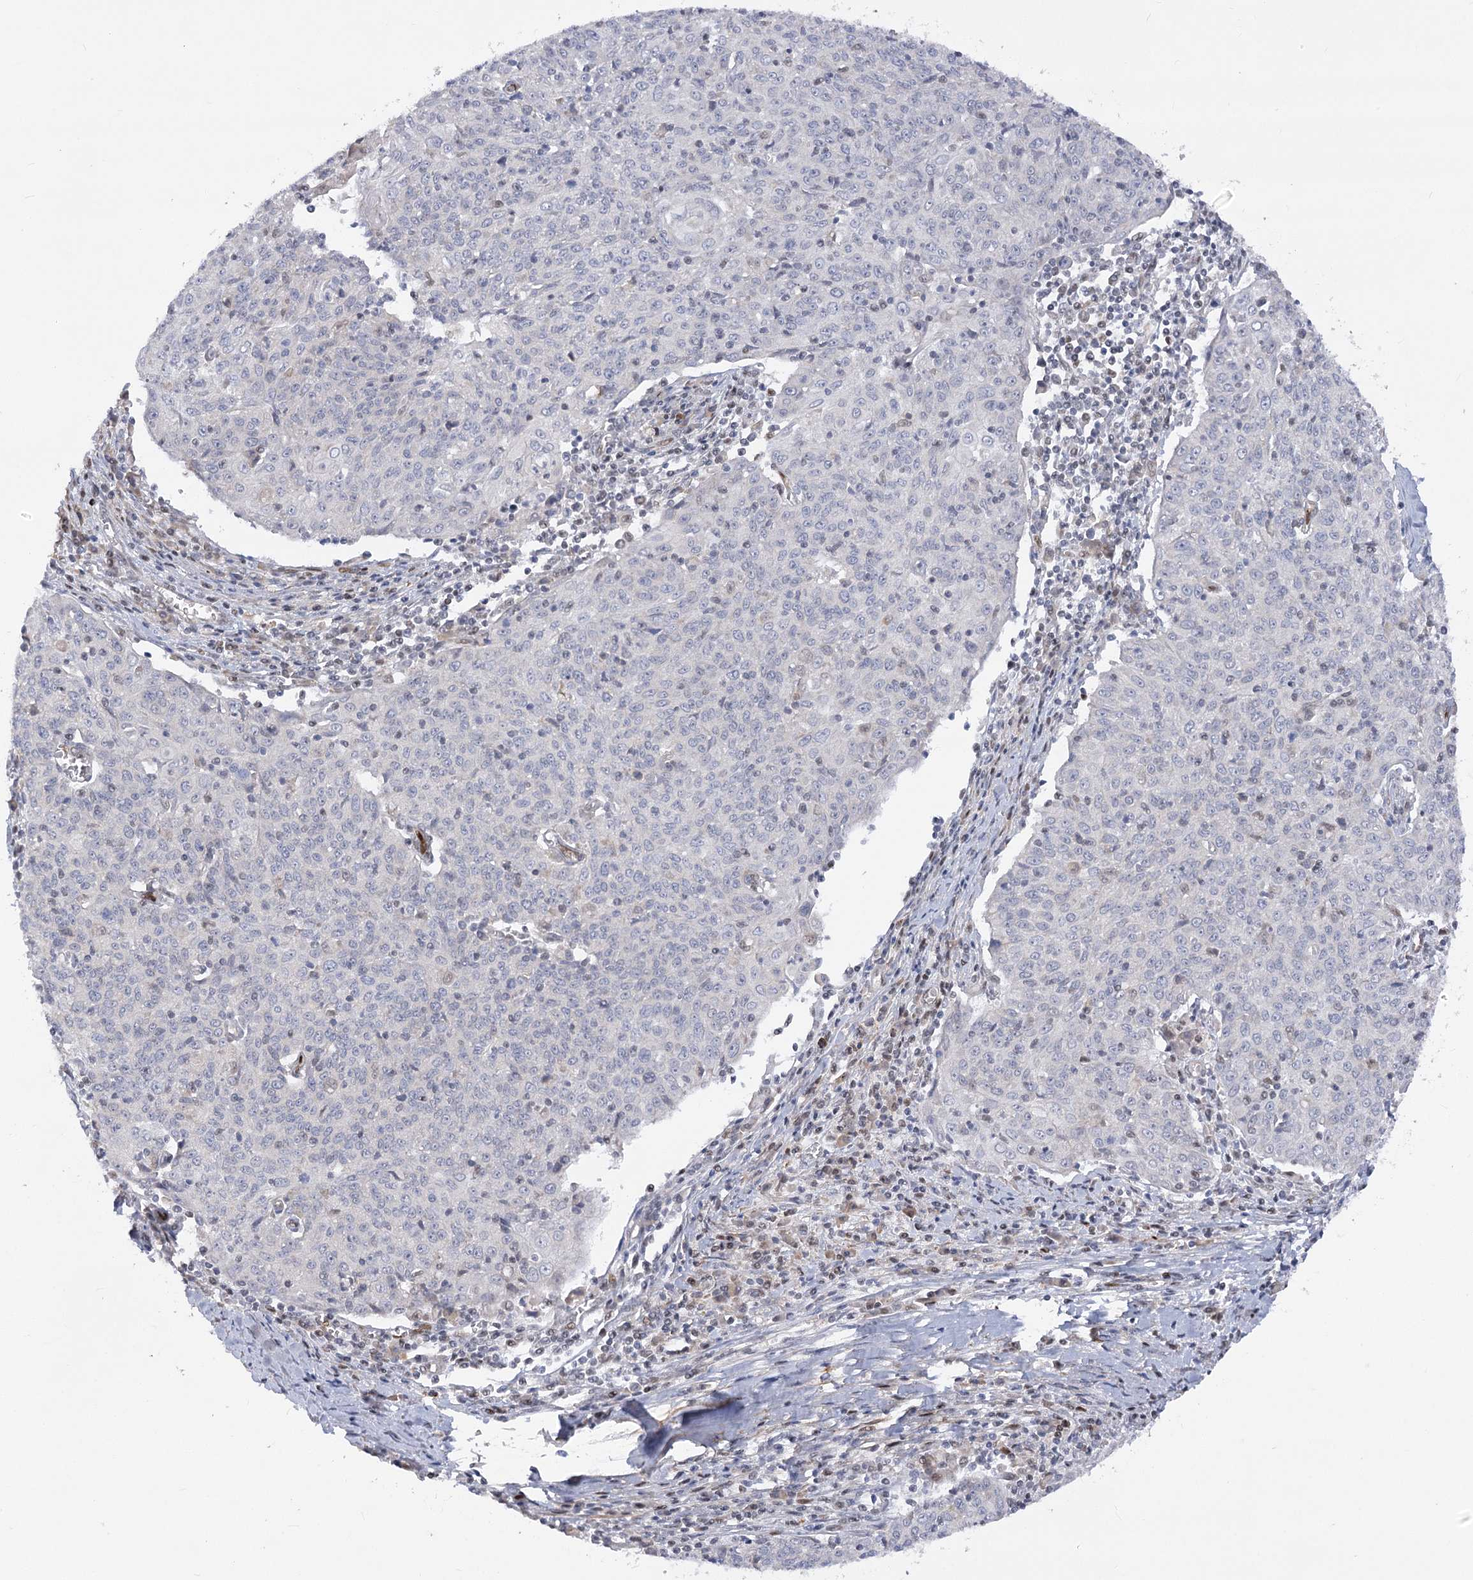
{"staining": {"intensity": "negative", "quantity": "none", "location": "none"}, "tissue": "cervical cancer", "cell_type": "Tumor cells", "image_type": "cancer", "snomed": [{"axis": "morphology", "description": "Squamous cell carcinoma, NOS"}, {"axis": "topography", "description": "Cervix"}], "caption": "A photomicrograph of human cervical cancer (squamous cell carcinoma) is negative for staining in tumor cells.", "gene": "ARSI", "patient": {"sex": "female", "age": 48}}